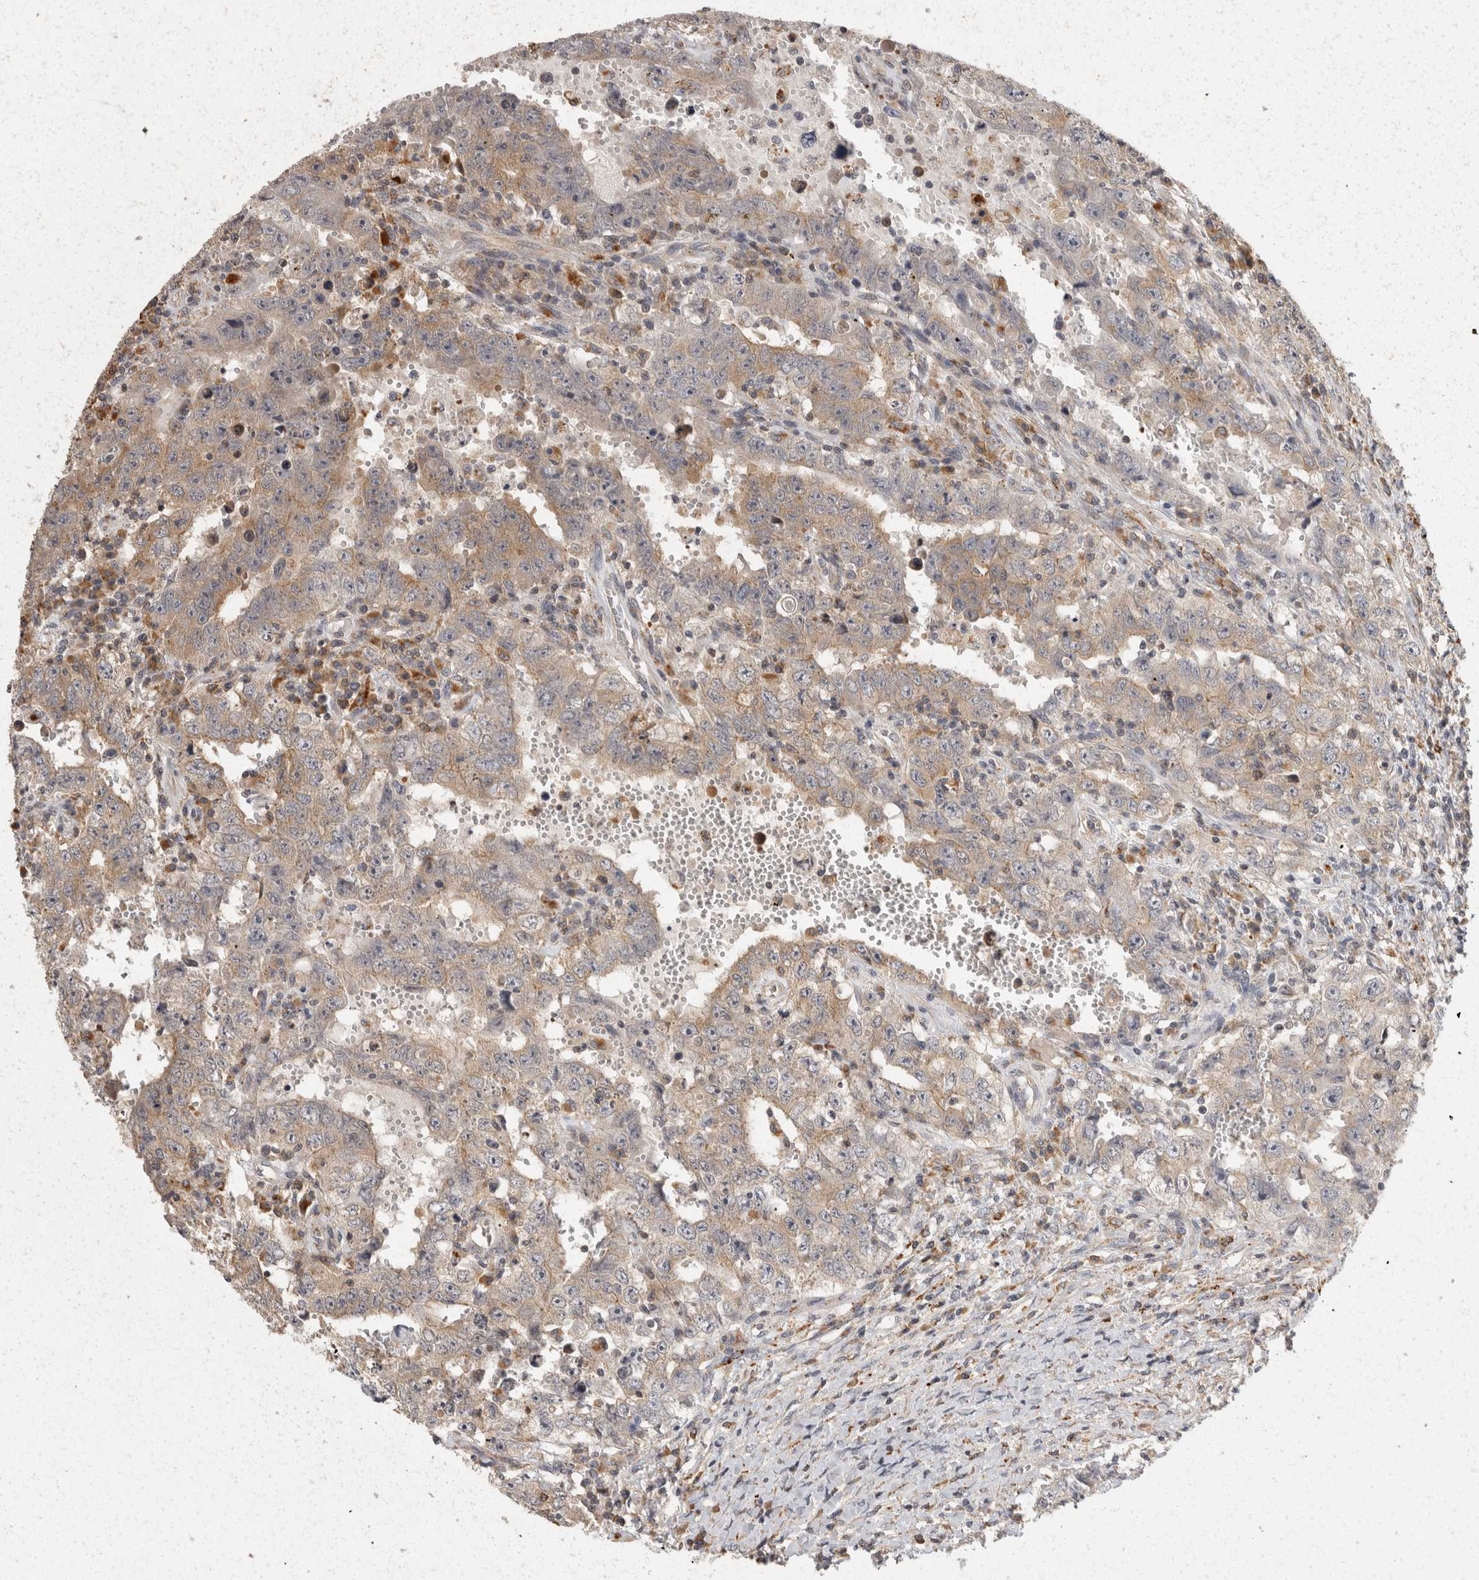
{"staining": {"intensity": "weak", "quantity": "25%-75%", "location": "cytoplasmic/membranous"}, "tissue": "testis cancer", "cell_type": "Tumor cells", "image_type": "cancer", "snomed": [{"axis": "morphology", "description": "Carcinoma, Embryonal, NOS"}, {"axis": "topography", "description": "Testis"}], "caption": "The histopathology image demonstrates immunohistochemical staining of testis embryonal carcinoma. There is weak cytoplasmic/membranous staining is seen in about 25%-75% of tumor cells.", "gene": "ACAT2", "patient": {"sex": "male", "age": 26}}